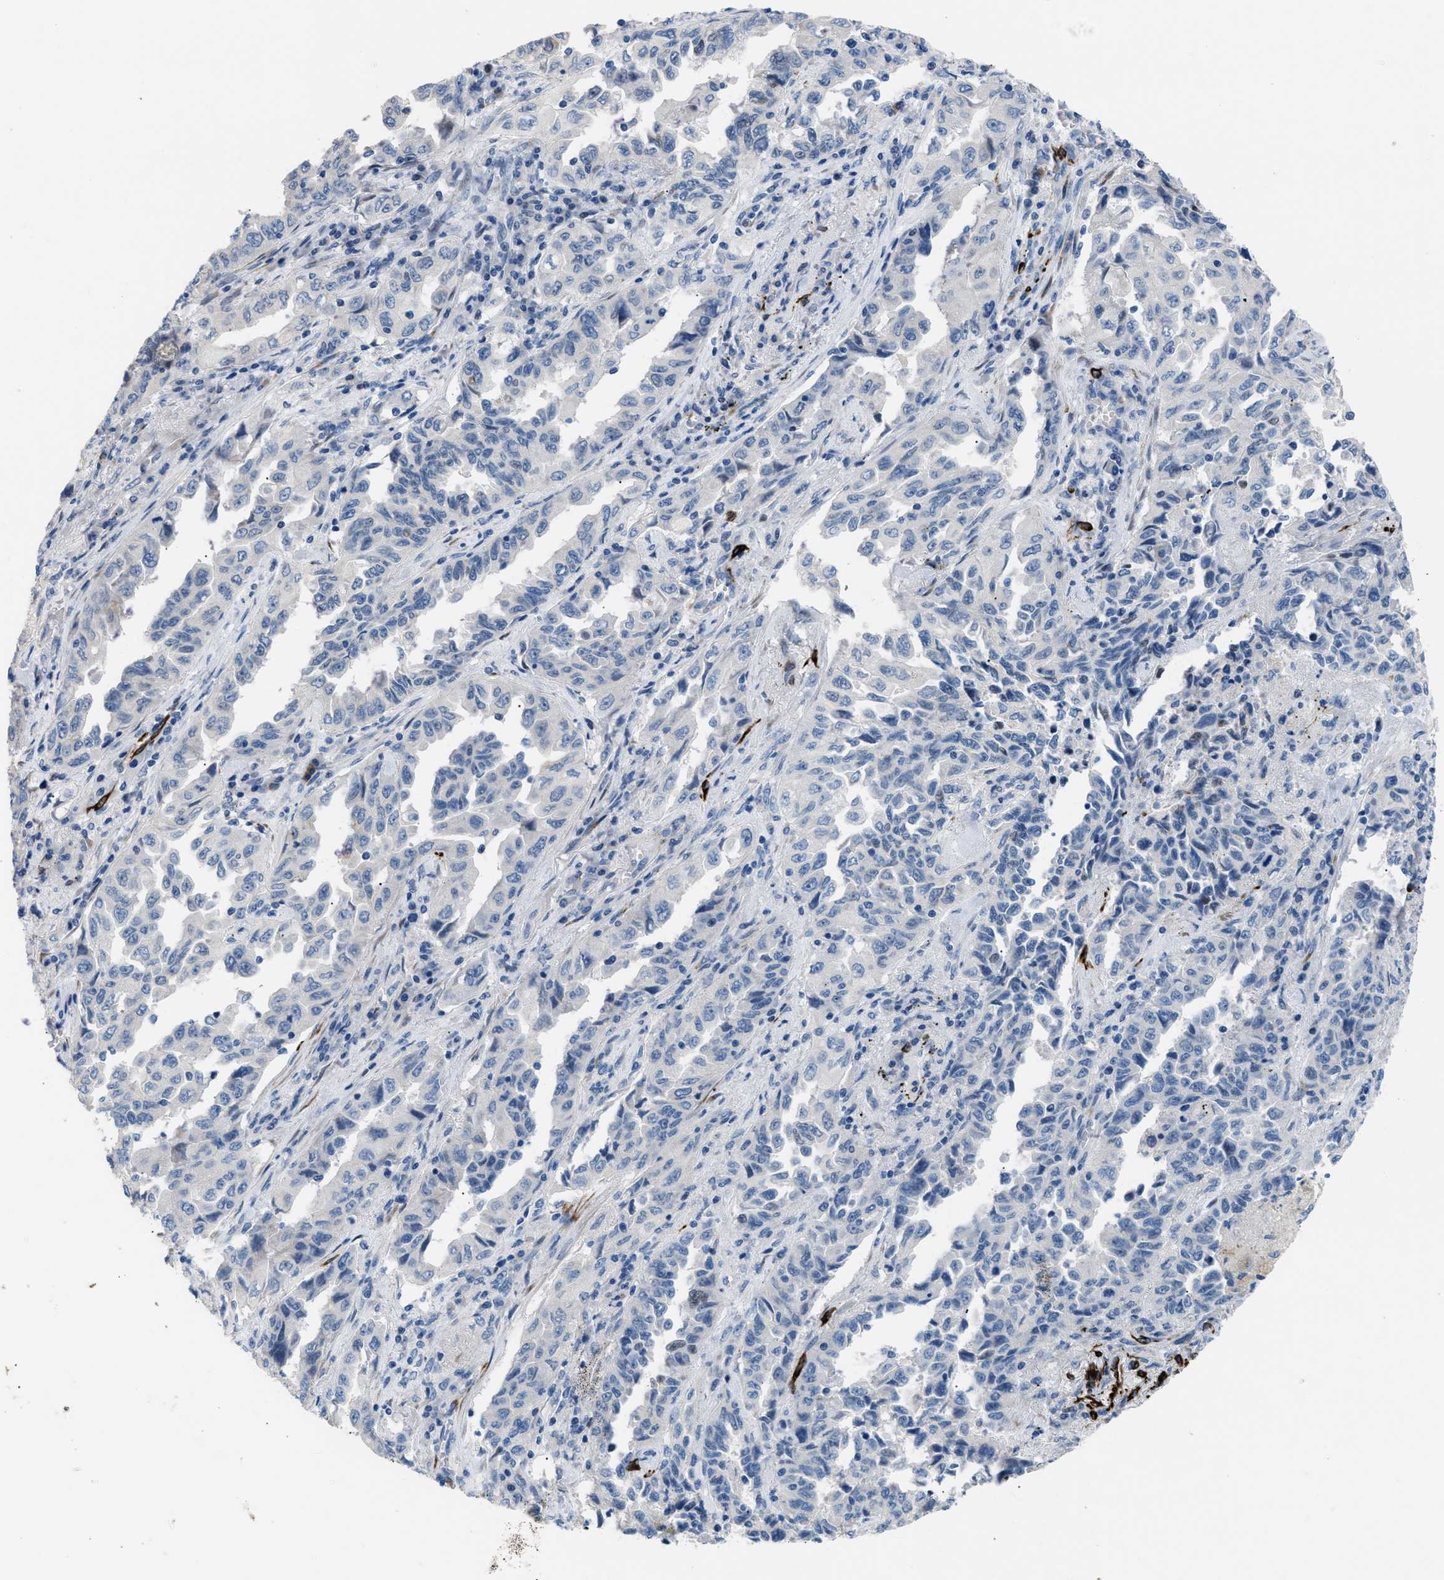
{"staining": {"intensity": "negative", "quantity": "none", "location": "none"}, "tissue": "lung cancer", "cell_type": "Tumor cells", "image_type": "cancer", "snomed": [{"axis": "morphology", "description": "Adenocarcinoma, NOS"}, {"axis": "topography", "description": "Lung"}], "caption": "This is an immunohistochemistry image of human lung adenocarcinoma. There is no expression in tumor cells.", "gene": "ICA1", "patient": {"sex": "female", "age": 51}}